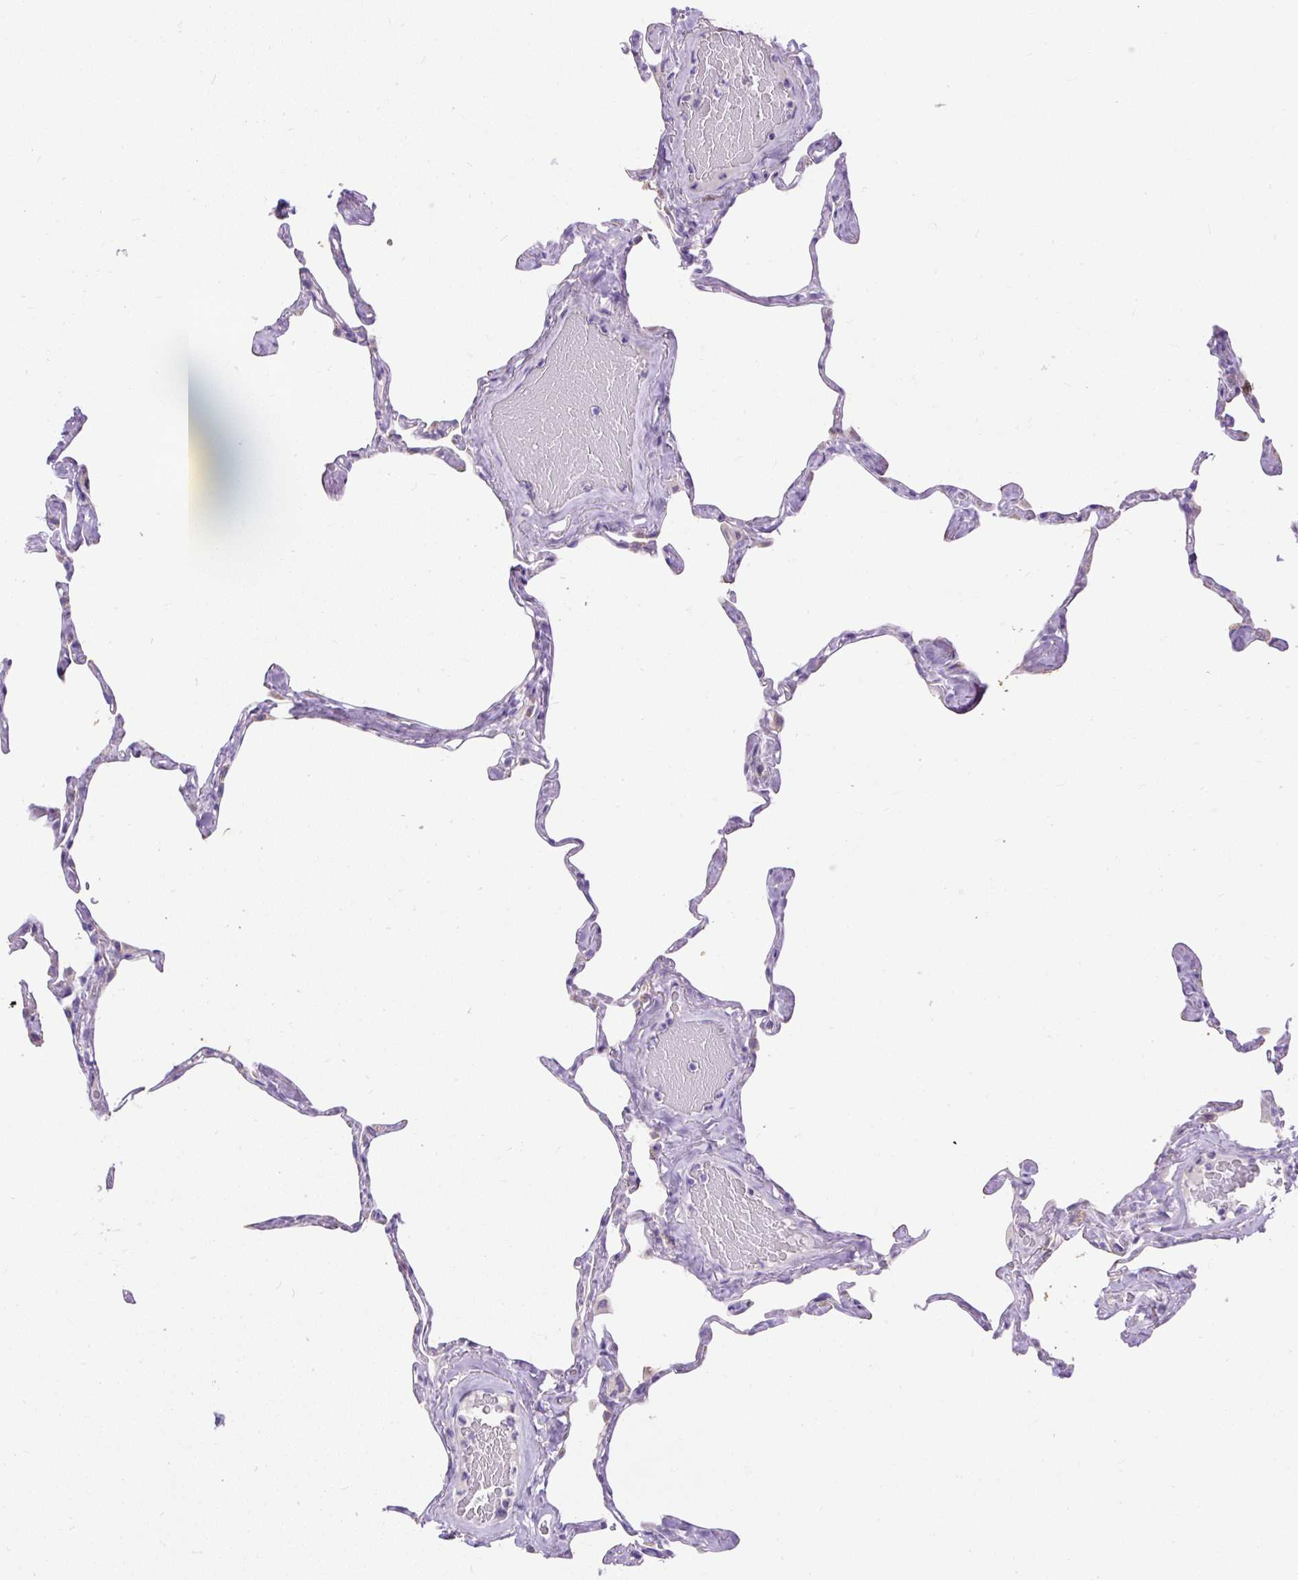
{"staining": {"intensity": "moderate", "quantity": "<25%", "location": "cytoplasmic/membranous"}, "tissue": "lung", "cell_type": "Alveolar cells", "image_type": "normal", "snomed": [{"axis": "morphology", "description": "Normal tissue, NOS"}, {"axis": "topography", "description": "Lung"}], "caption": "High-power microscopy captured an IHC micrograph of benign lung, revealing moderate cytoplasmic/membranous expression in about <25% of alveolar cells.", "gene": "SYBU", "patient": {"sex": "male", "age": 65}}